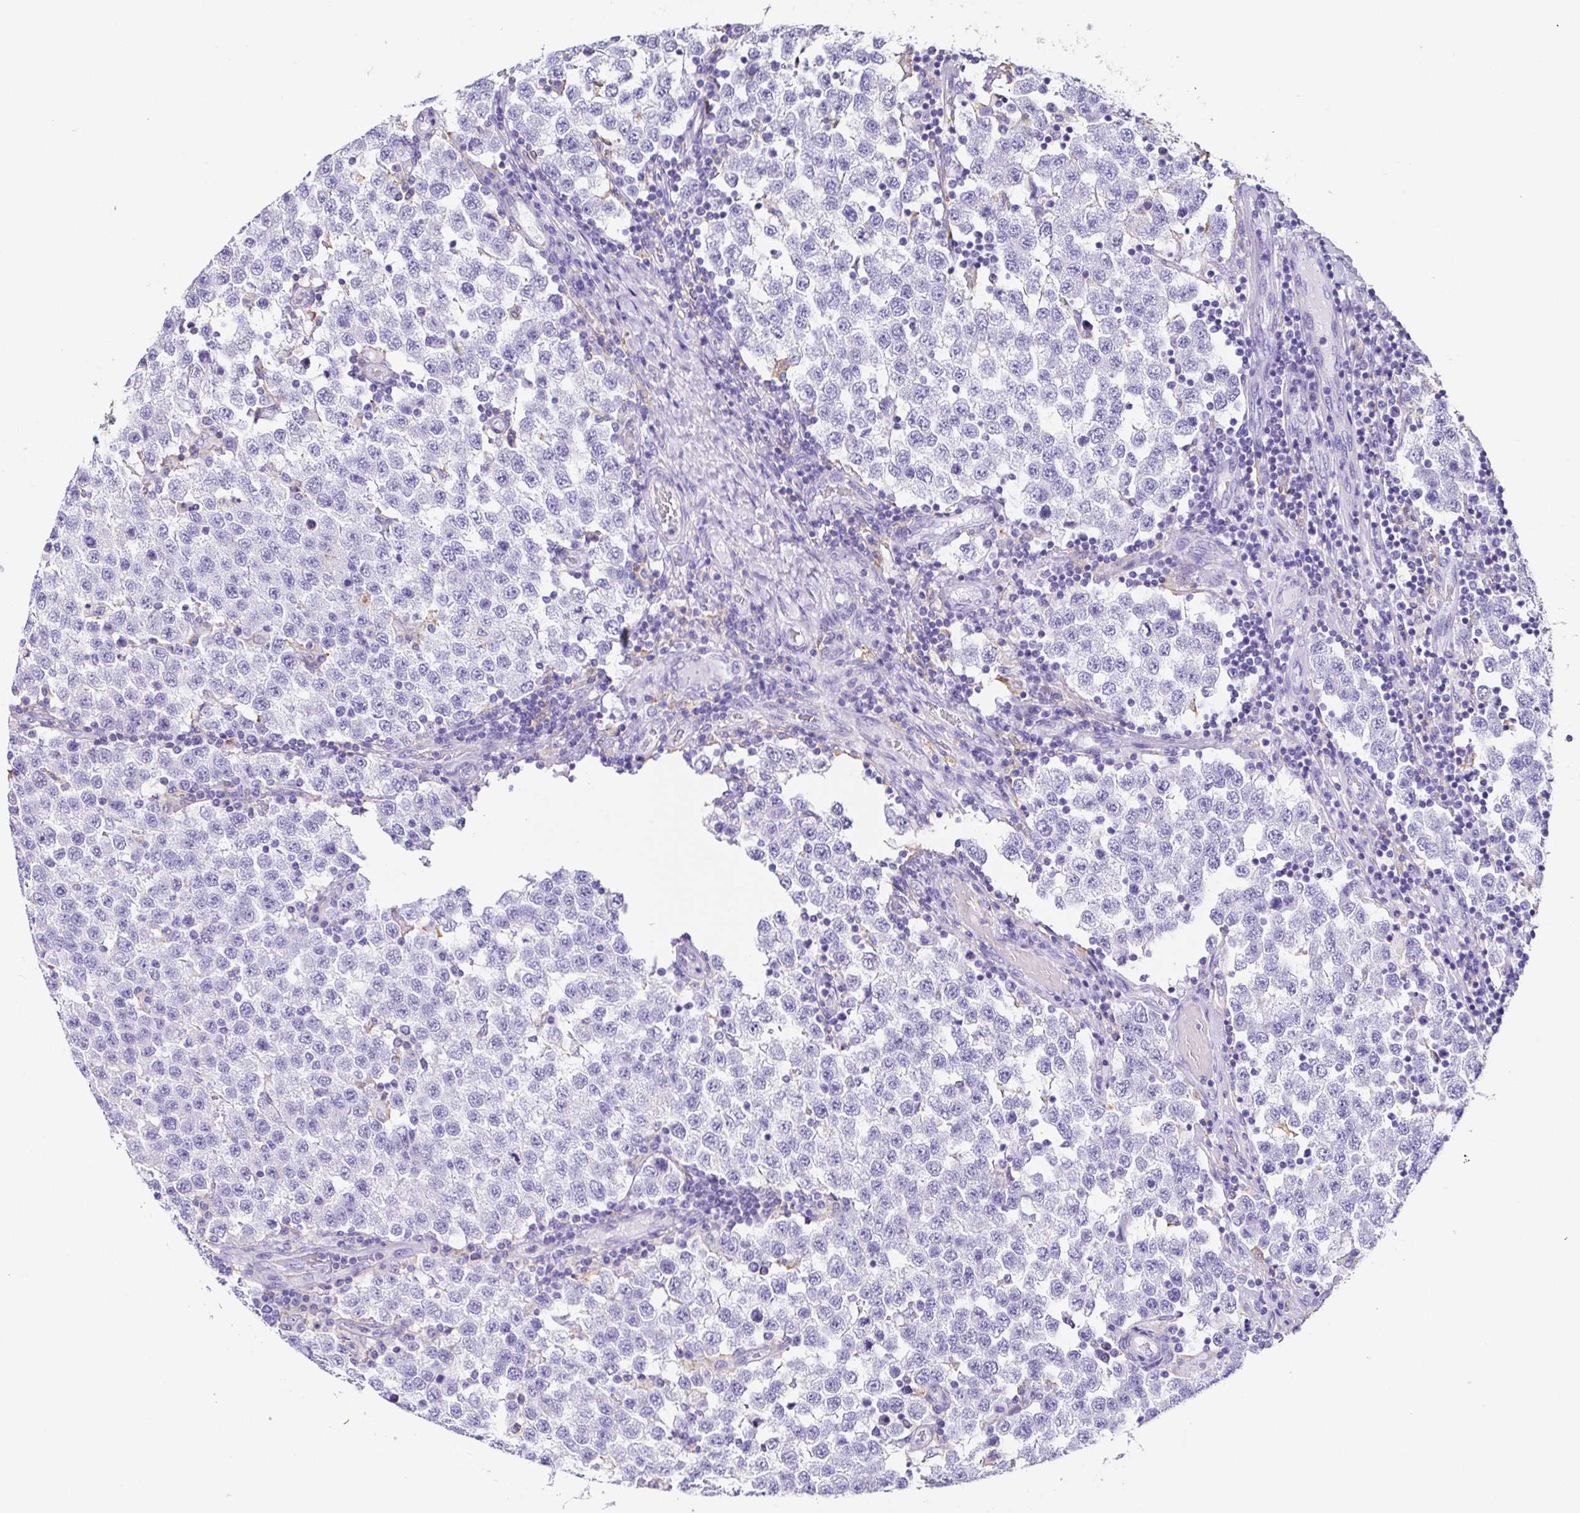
{"staining": {"intensity": "negative", "quantity": "none", "location": "none"}, "tissue": "testis cancer", "cell_type": "Tumor cells", "image_type": "cancer", "snomed": [{"axis": "morphology", "description": "Seminoma, NOS"}, {"axis": "topography", "description": "Testis"}], "caption": "A high-resolution image shows immunohistochemistry (IHC) staining of testis cancer (seminoma), which exhibits no significant positivity in tumor cells.", "gene": "ANXA10", "patient": {"sex": "male", "age": 34}}